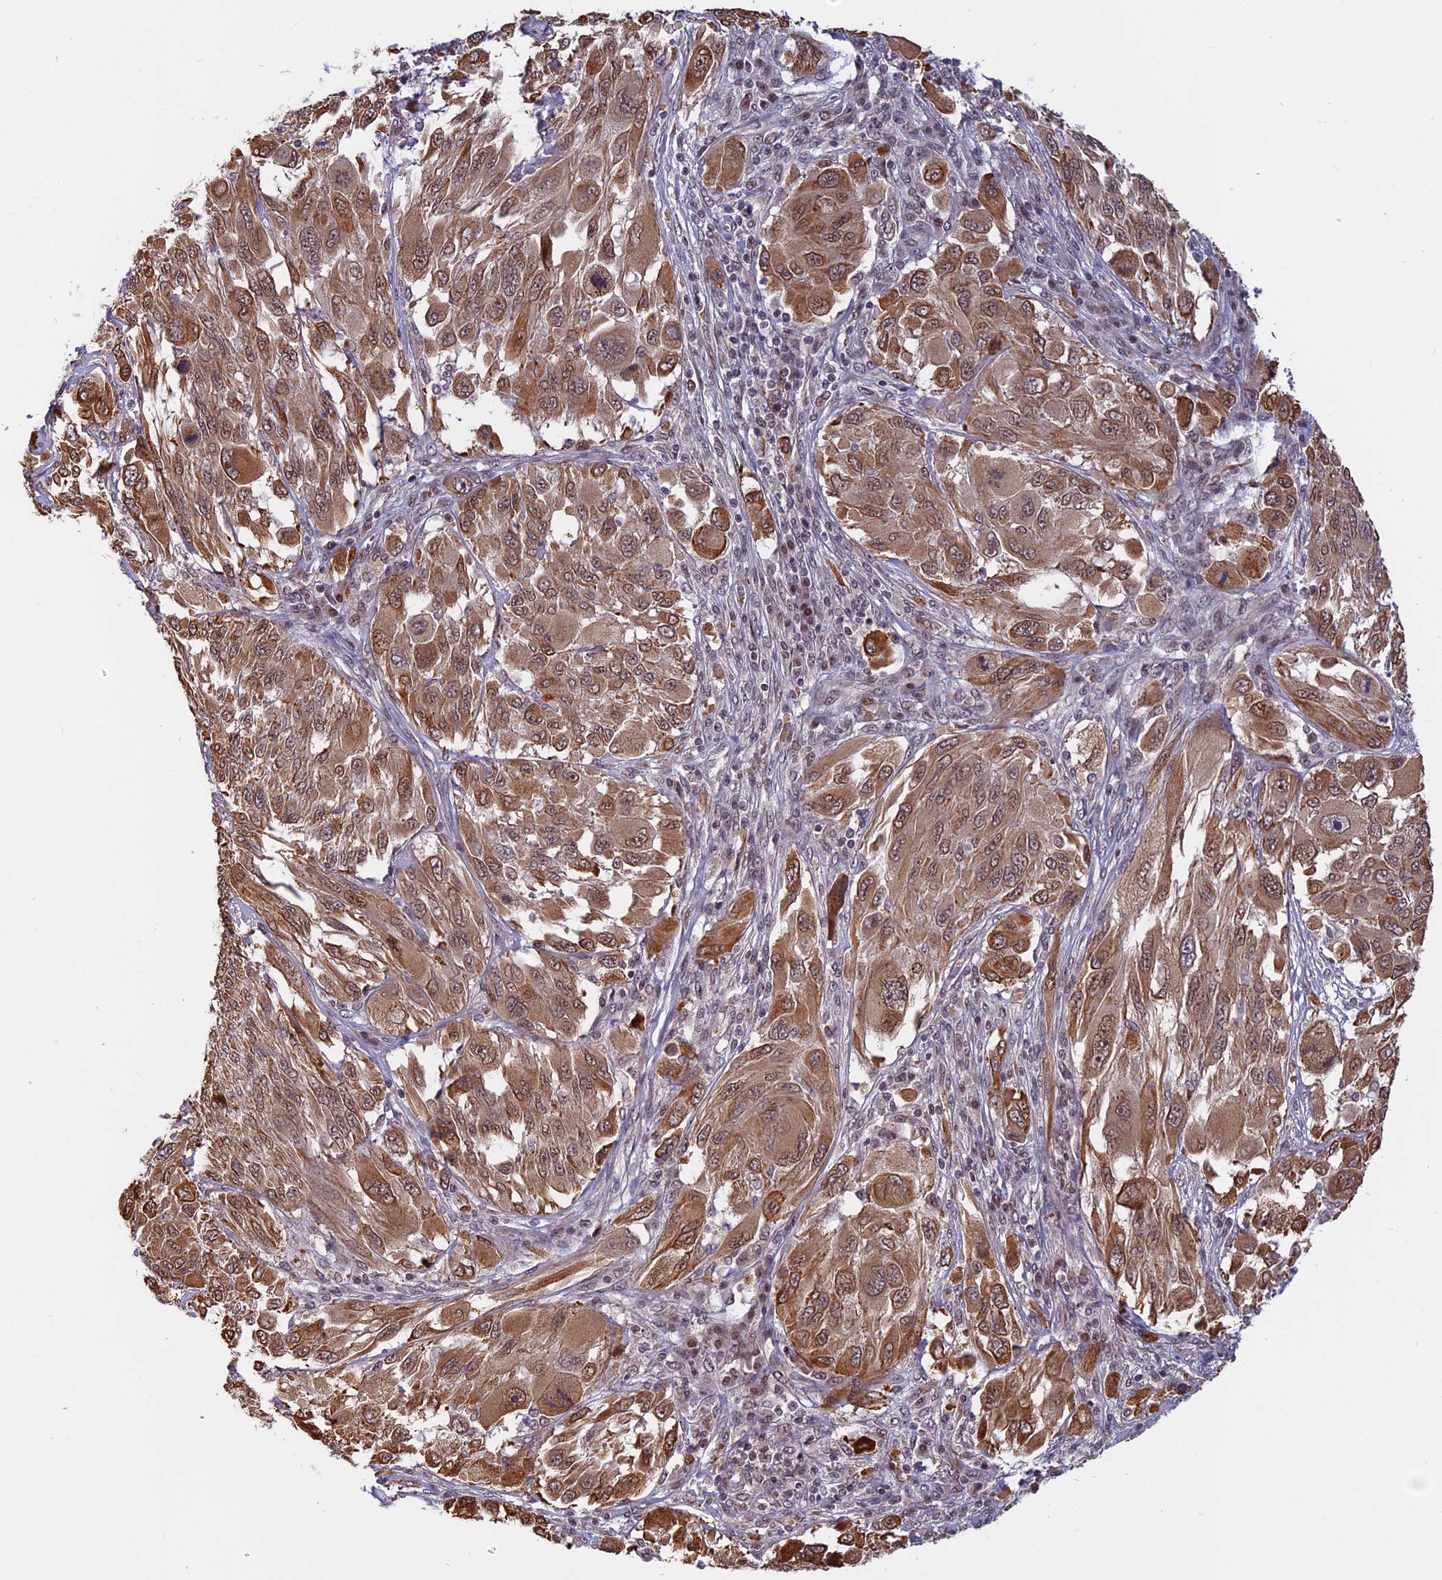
{"staining": {"intensity": "moderate", "quantity": ">75%", "location": "cytoplasmic/membranous"}, "tissue": "melanoma", "cell_type": "Tumor cells", "image_type": "cancer", "snomed": [{"axis": "morphology", "description": "Malignant melanoma, NOS"}, {"axis": "topography", "description": "Skin"}], "caption": "An immunohistochemistry micrograph of tumor tissue is shown. Protein staining in brown labels moderate cytoplasmic/membranous positivity in malignant melanoma within tumor cells. The staining was performed using DAB (3,3'-diaminobenzidine), with brown indicating positive protein expression. Nuclei are stained blue with hematoxylin.", "gene": "CCDC113", "patient": {"sex": "female", "age": 91}}